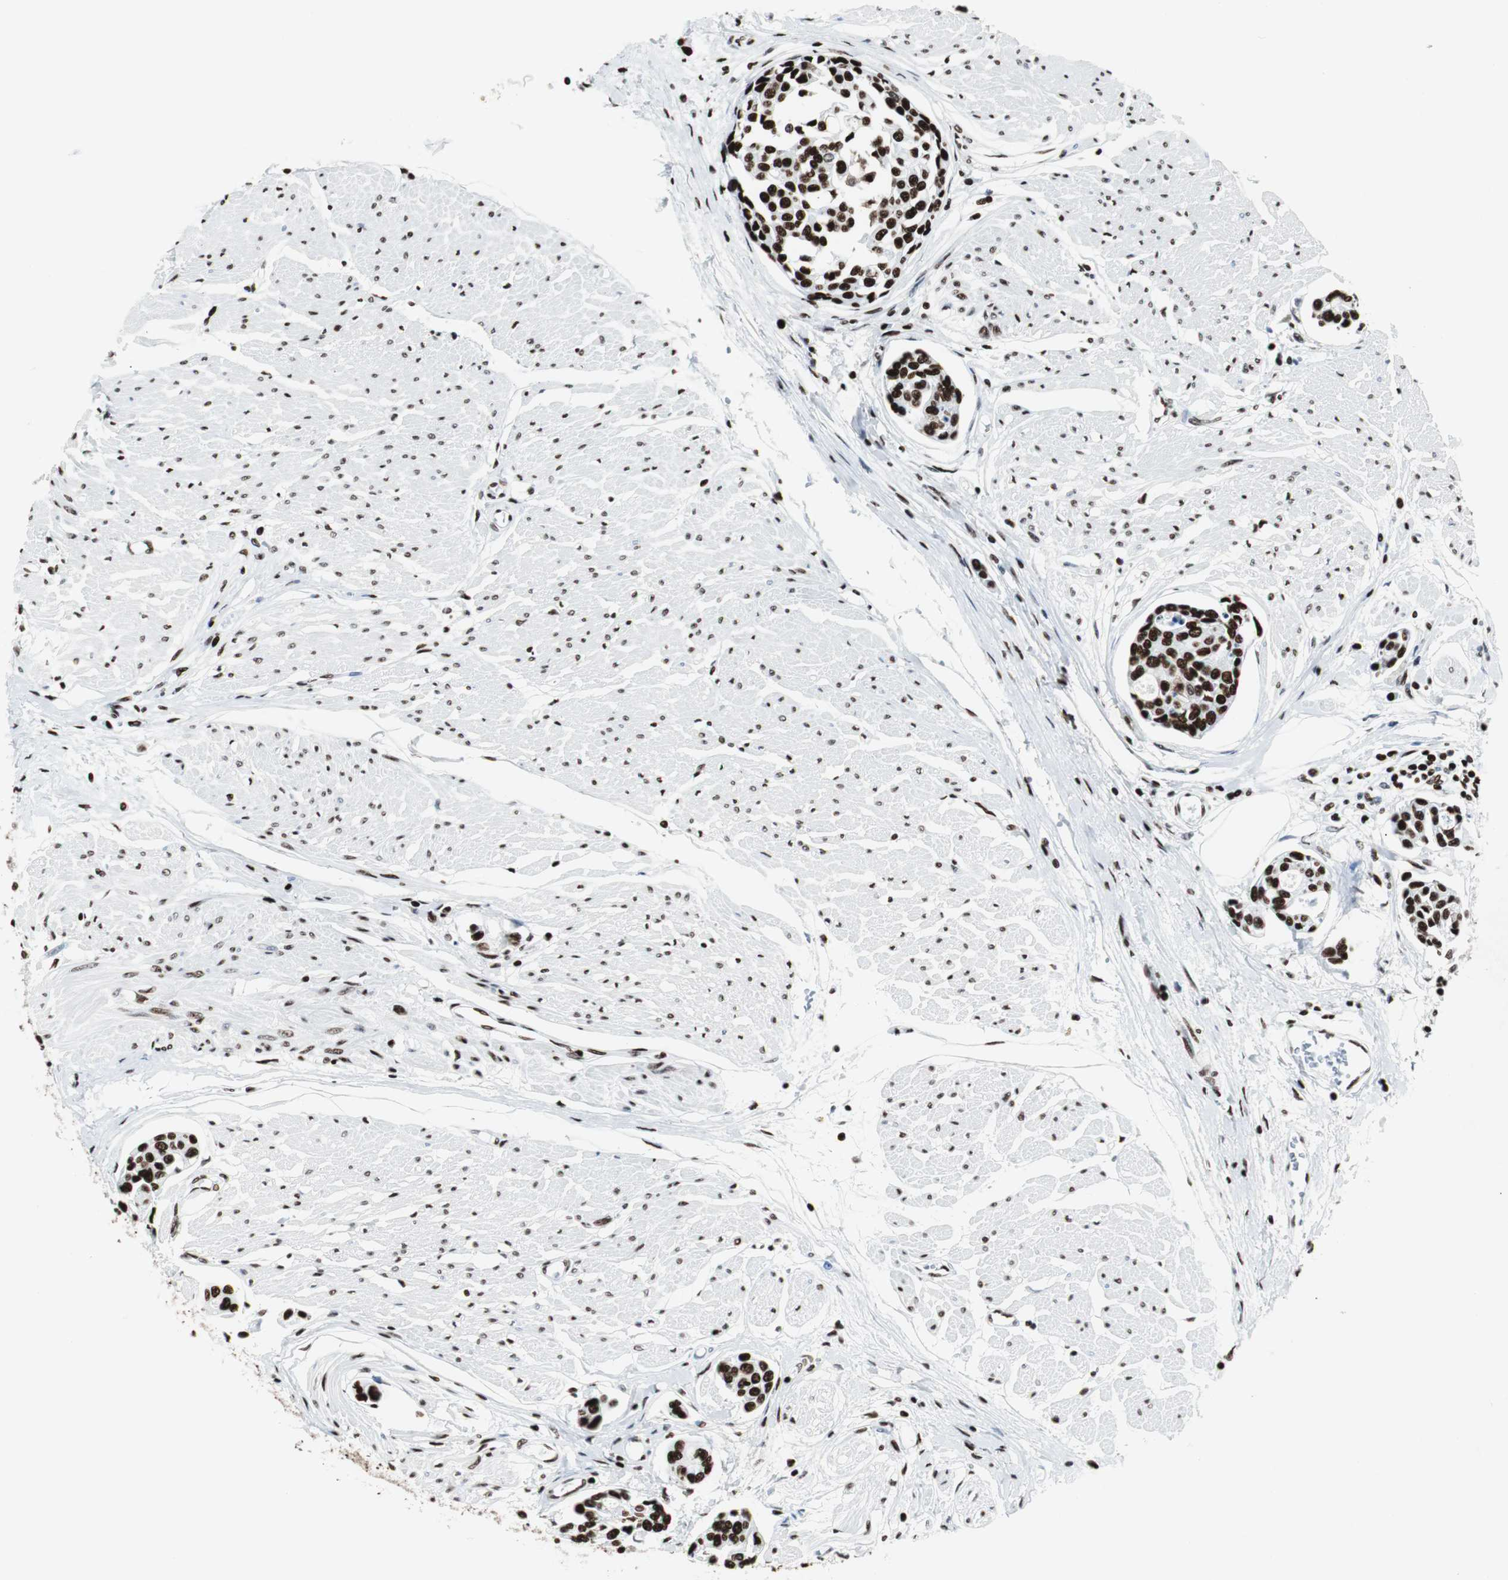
{"staining": {"intensity": "strong", "quantity": ">75%", "location": "nuclear"}, "tissue": "urothelial cancer", "cell_type": "Tumor cells", "image_type": "cancer", "snomed": [{"axis": "morphology", "description": "Urothelial carcinoma, High grade"}, {"axis": "topography", "description": "Urinary bladder"}], "caption": "A brown stain highlights strong nuclear positivity of a protein in human urothelial carcinoma (high-grade) tumor cells.", "gene": "NCL", "patient": {"sex": "male", "age": 78}}